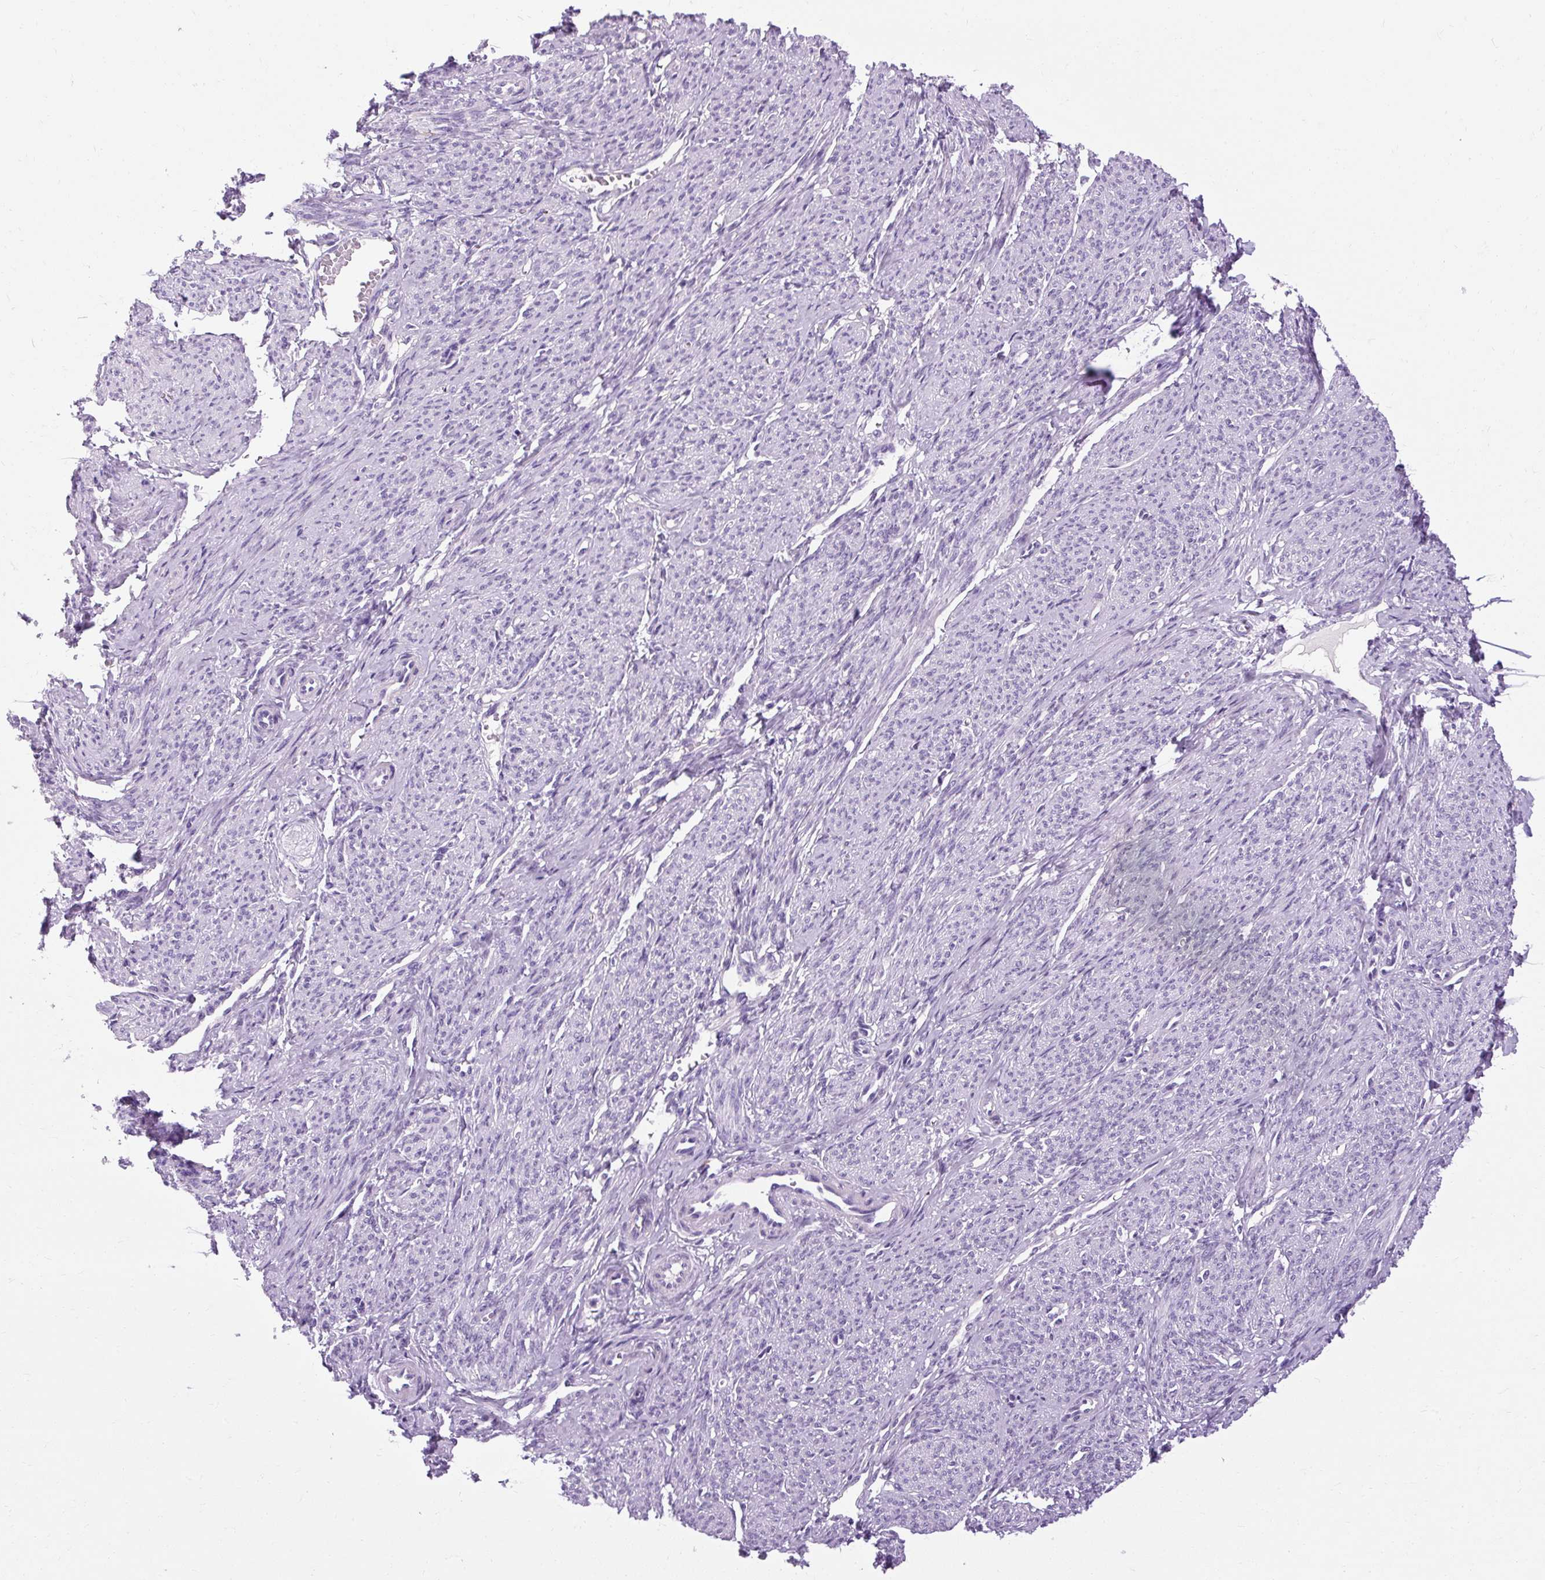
{"staining": {"intensity": "negative", "quantity": "none", "location": "none"}, "tissue": "smooth muscle", "cell_type": "Smooth muscle cells", "image_type": "normal", "snomed": [{"axis": "morphology", "description": "Normal tissue, NOS"}, {"axis": "topography", "description": "Smooth muscle"}], "caption": "The micrograph reveals no significant expression in smooth muscle cells of smooth muscle.", "gene": "B3GNT4", "patient": {"sex": "female", "age": 65}}